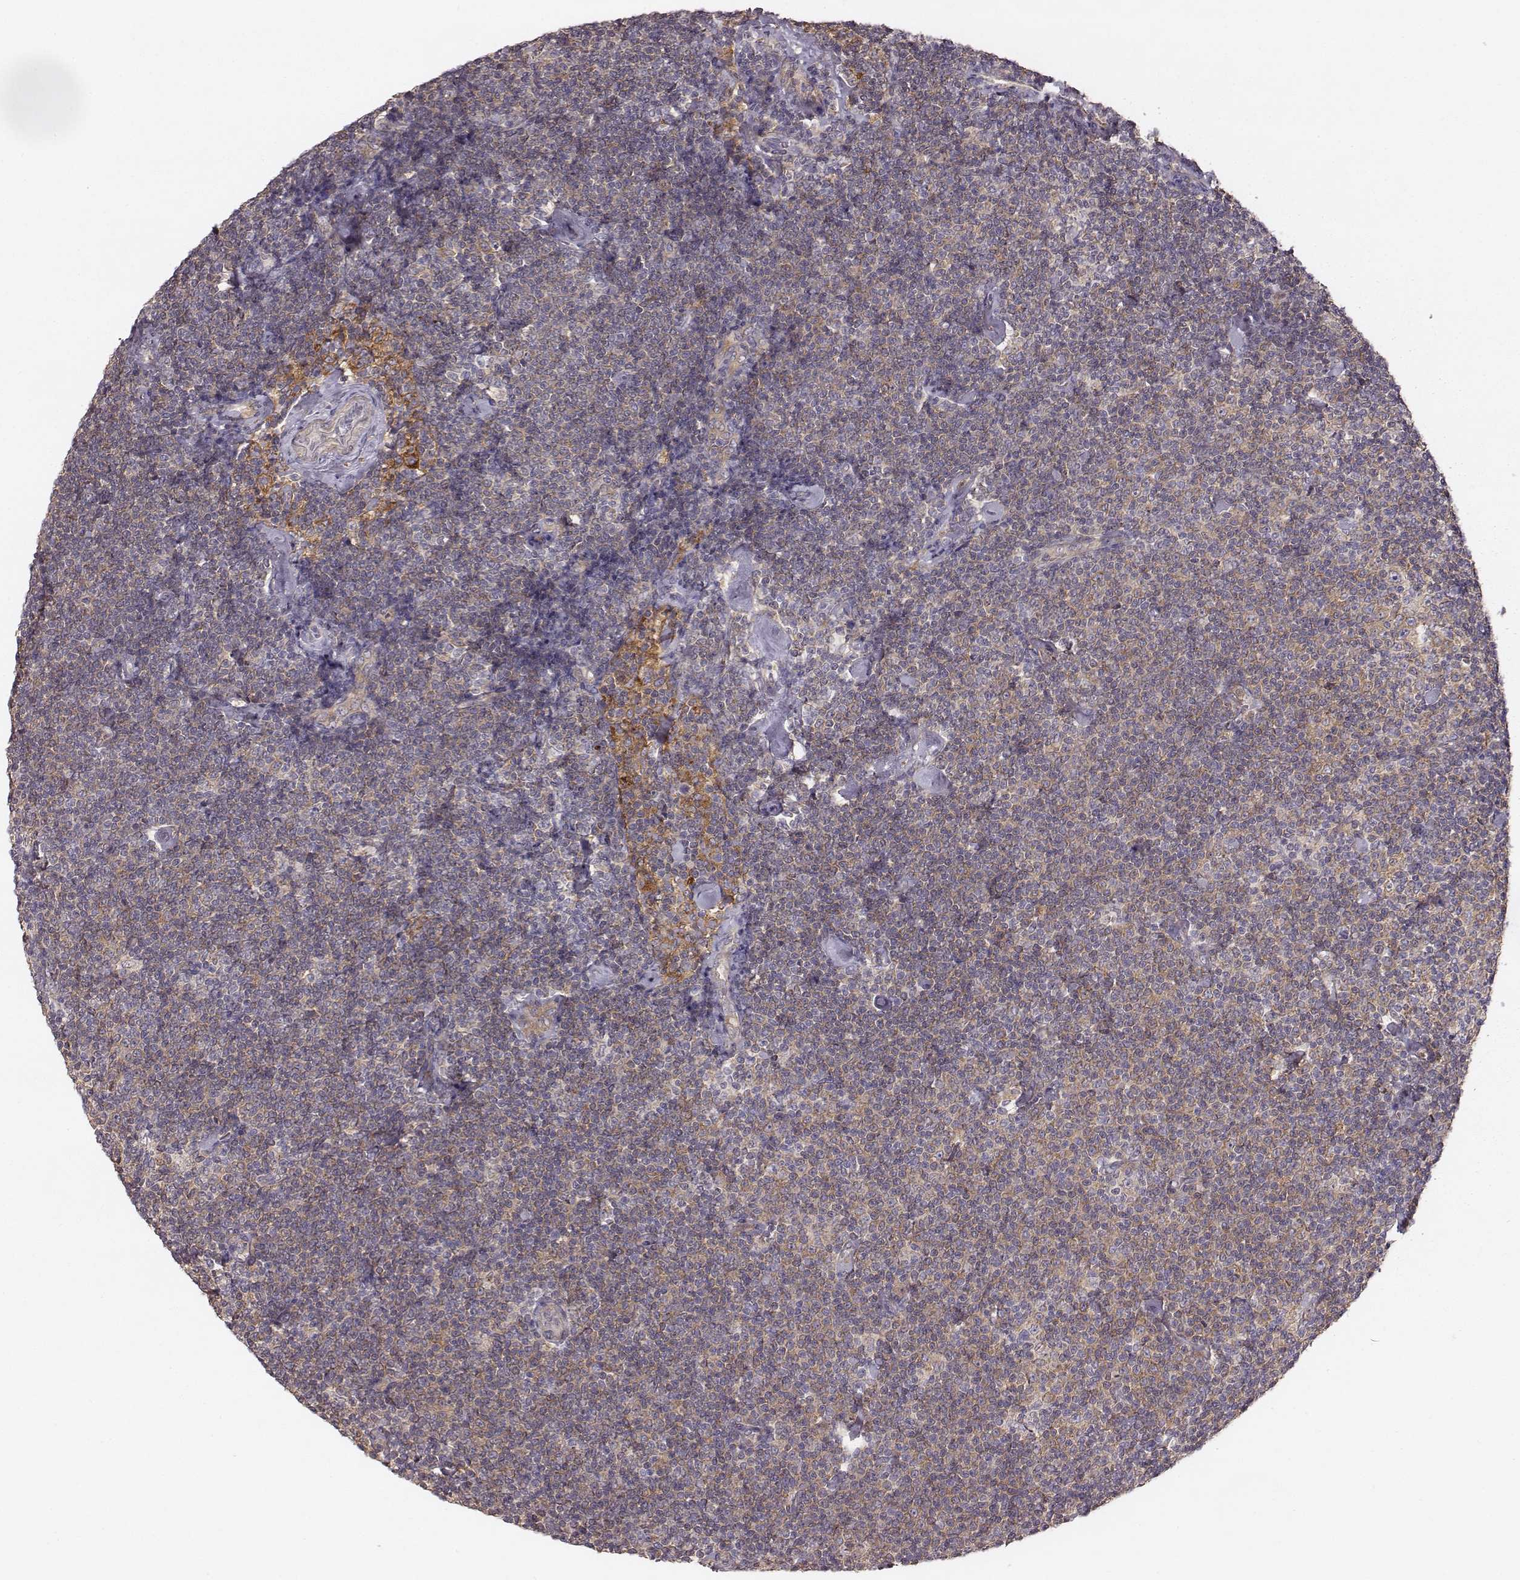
{"staining": {"intensity": "moderate", "quantity": "25%-75%", "location": "cytoplasmic/membranous"}, "tissue": "lymphoma", "cell_type": "Tumor cells", "image_type": "cancer", "snomed": [{"axis": "morphology", "description": "Malignant lymphoma, non-Hodgkin's type, Low grade"}, {"axis": "topography", "description": "Lymph node"}], "caption": "A medium amount of moderate cytoplasmic/membranous positivity is appreciated in about 25%-75% of tumor cells in lymphoma tissue. (Brightfield microscopy of DAB IHC at high magnification).", "gene": "VPS26A", "patient": {"sex": "male", "age": 81}}